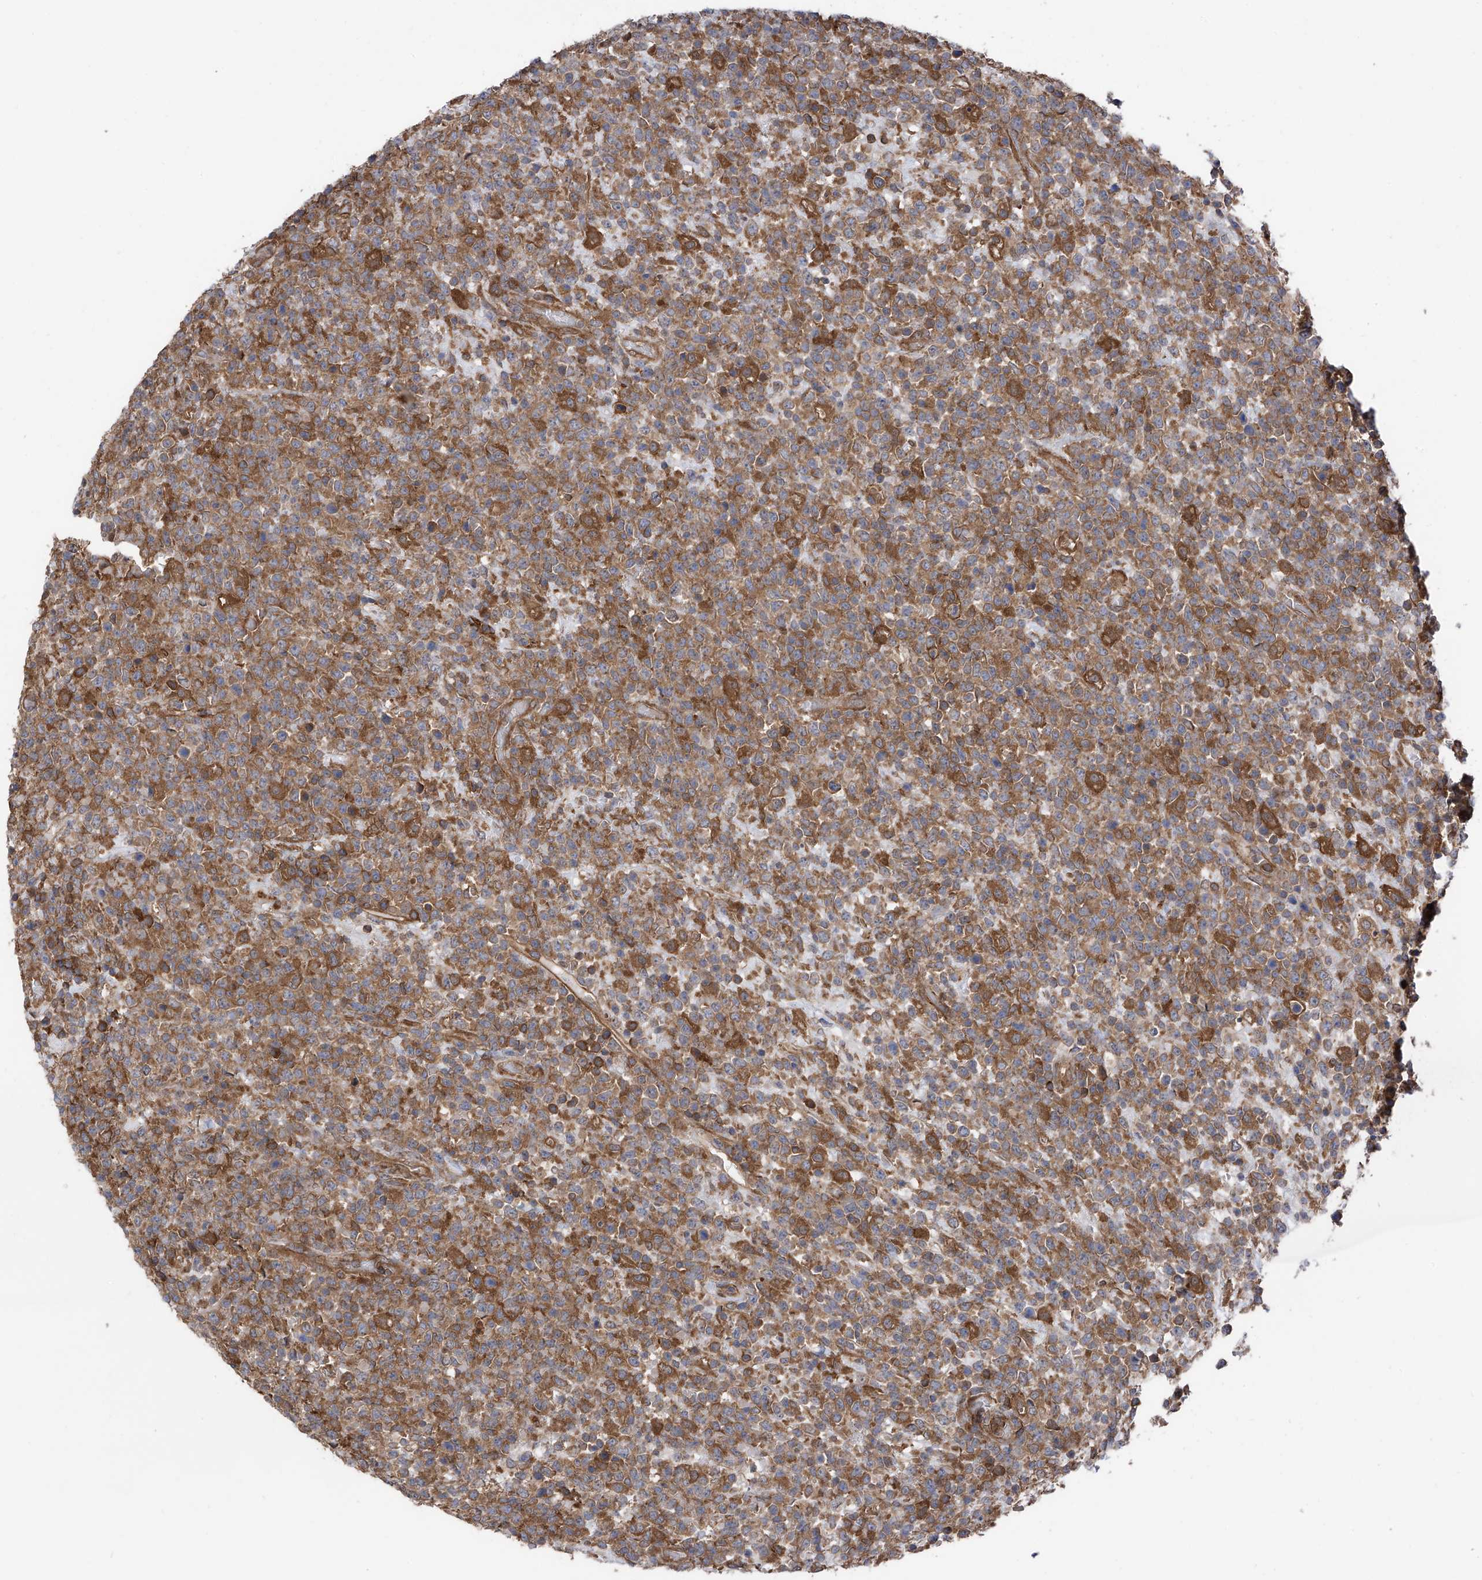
{"staining": {"intensity": "moderate", "quantity": ">75%", "location": "cytoplasmic/membranous"}, "tissue": "lymphoma", "cell_type": "Tumor cells", "image_type": "cancer", "snomed": [{"axis": "morphology", "description": "Malignant lymphoma, non-Hodgkin's type, High grade"}, {"axis": "topography", "description": "Colon"}], "caption": "An IHC photomicrograph of tumor tissue is shown. Protein staining in brown shows moderate cytoplasmic/membranous positivity in high-grade malignant lymphoma, non-Hodgkin's type within tumor cells. The protein of interest is shown in brown color, while the nuclei are stained blue.", "gene": "CHPF", "patient": {"sex": "female", "age": 53}}